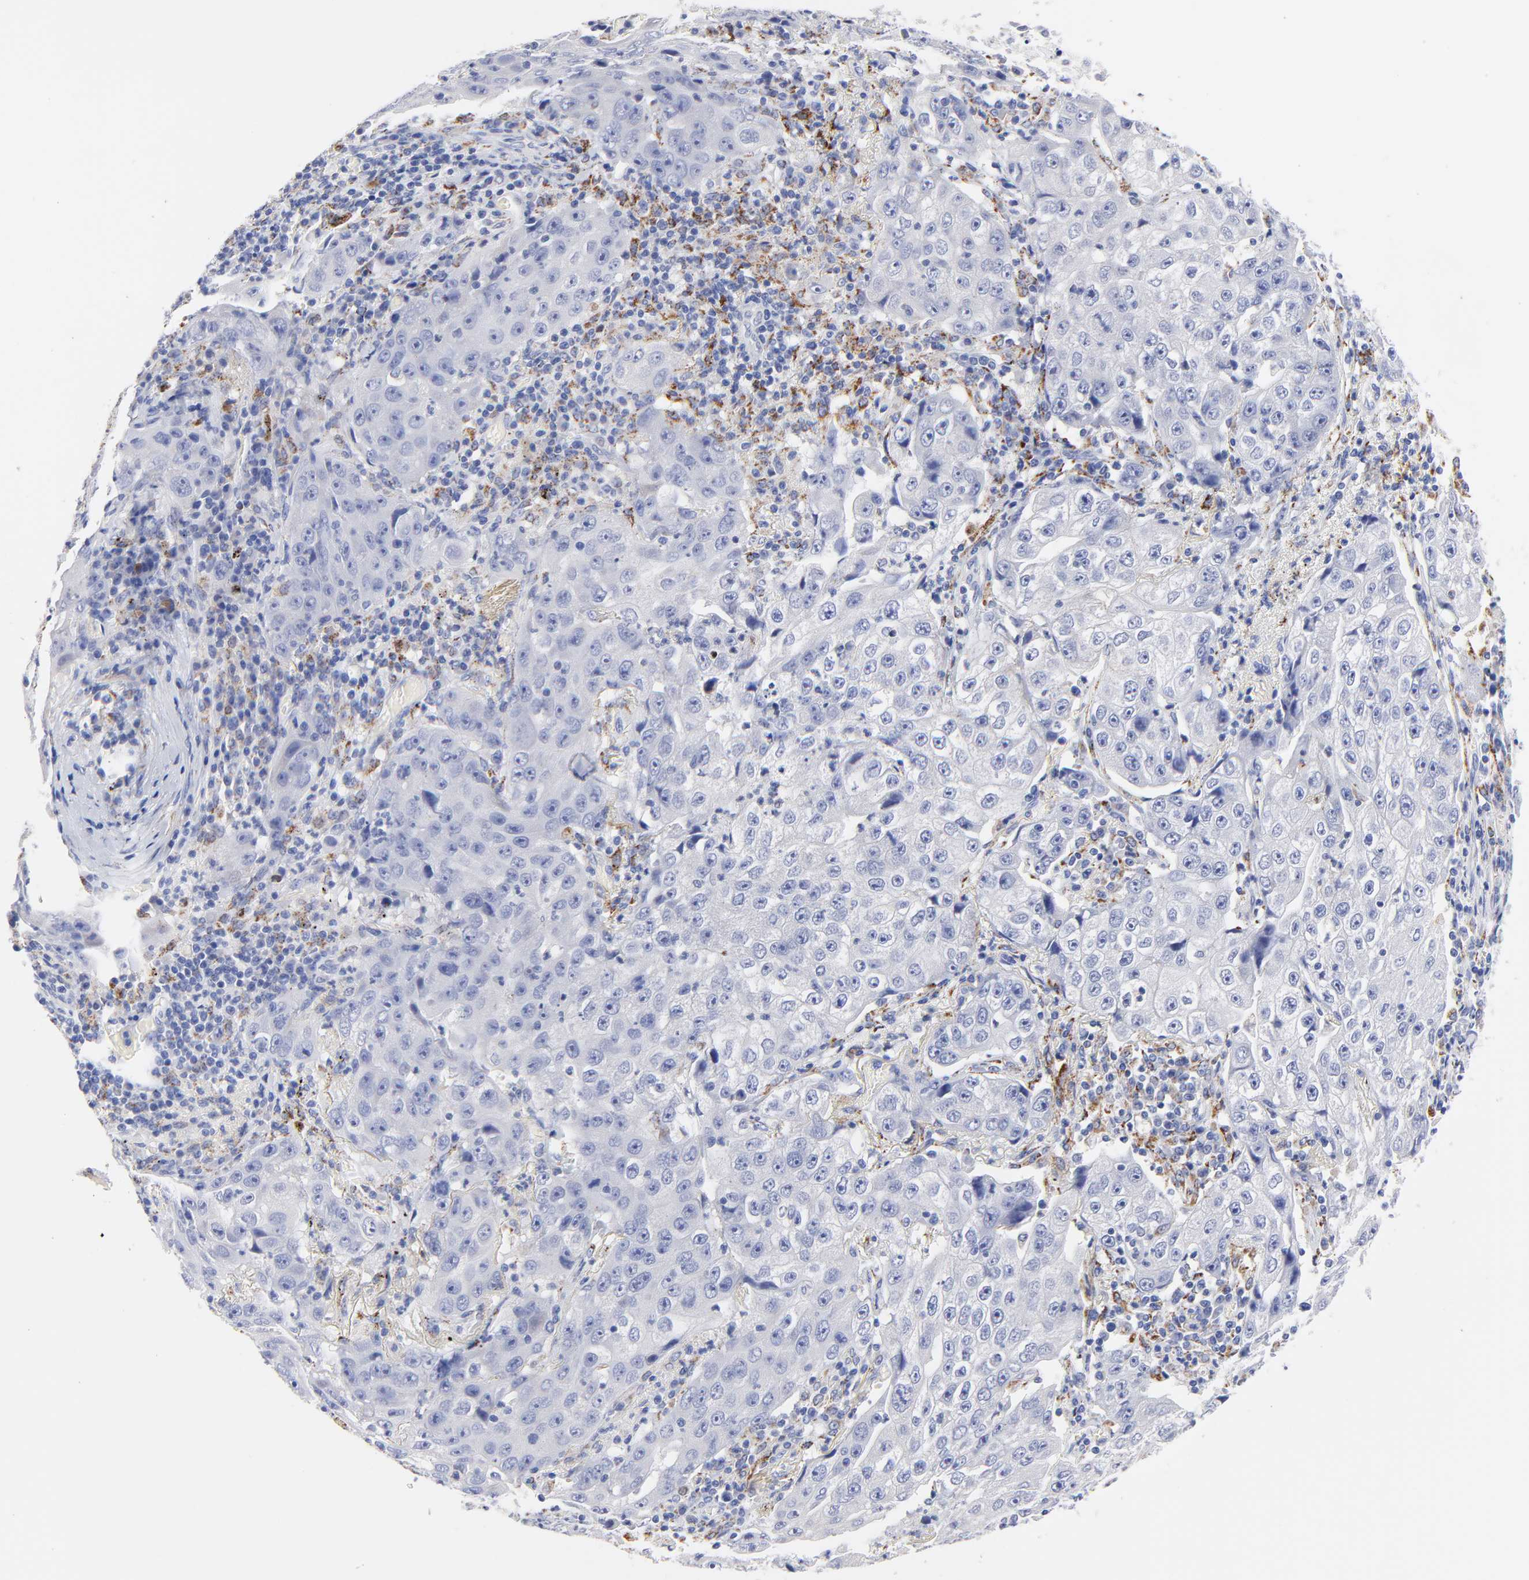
{"staining": {"intensity": "negative", "quantity": "none", "location": "none"}, "tissue": "lung cancer", "cell_type": "Tumor cells", "image_type": "cancer", "snomed": [{"axis": "morphology", "description": "Squamous cell carcinoma, NOS"}, {"axis": "topography", "description": "Lung"}], "caption": "Immunohistochemistry (IHC) micrograph of neoplastic tissue: human lung squamous cell carcinoma stained with DAB exhibits no significant protein staining in tumor cells.", "gene": "FBXO10", "patient": {"sex": "male", "age": 64}}